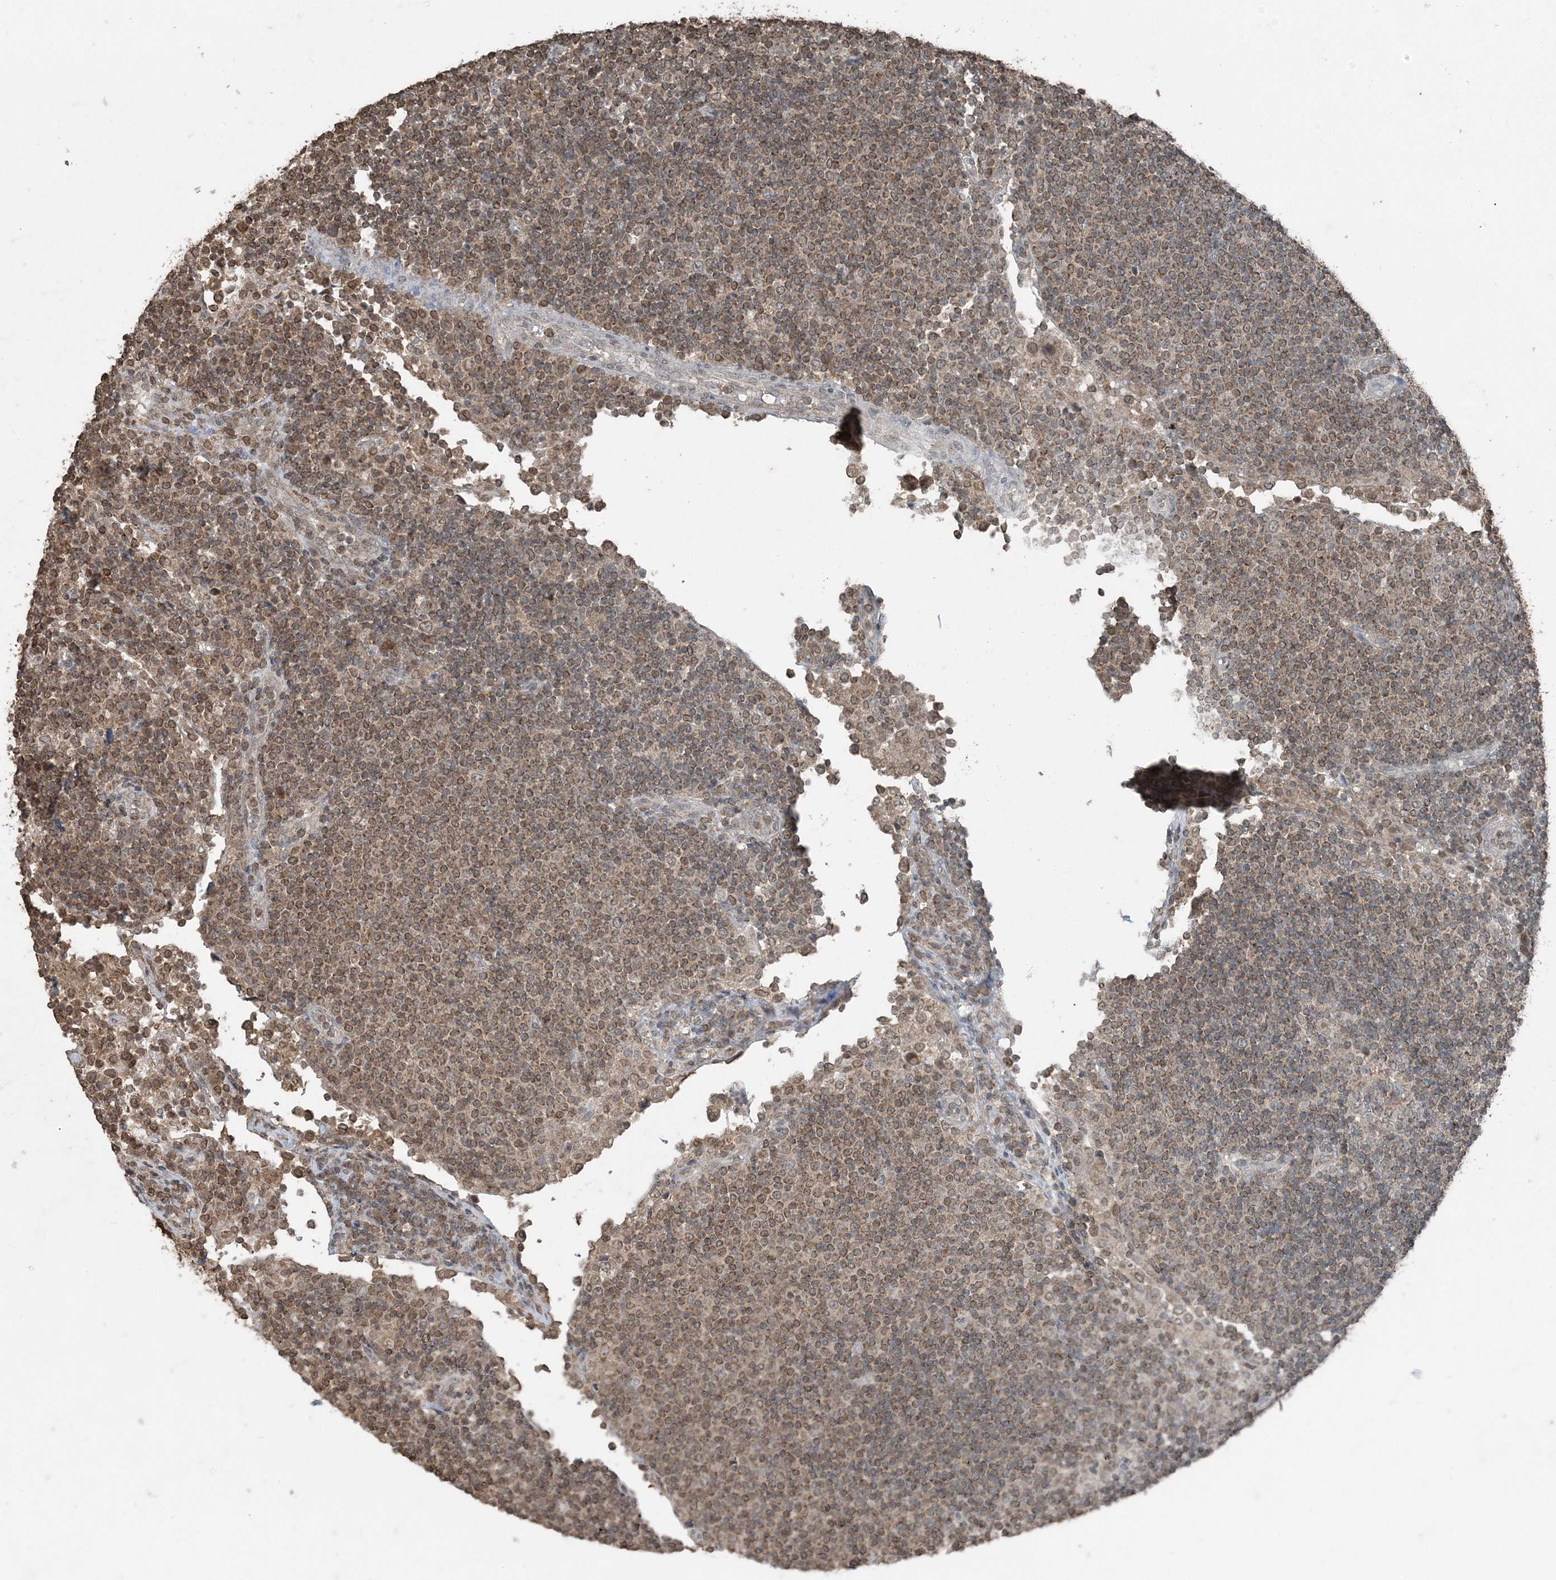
{"staining": {"intensity": "moderate", "quantity": ">75%", "location": "cytoplasmic/membranous"}, "tissue": "lymph node", "cell_type": "Germinal center cells", "image_type": "normal", "snomed": [{"axis": "morphology", "description": "Normal tissue, NOS"}, {"axis": "topography", "description": "Lymph node"}], "caption": "The micrograph reveals immunohistochemical staining of unremarkable lymph node. There is moderate cytoplasmic/membranous positivity is present in approximately >75% of germinal center cells. The protein is stained brown, and the nuclei are stained in blue (DAB (3,3'-diaminobenzidine) IHC with brightfield microscopy, high magnification).", "gene": "GNL1", "patient": {"sex": "female", "age": 53}}